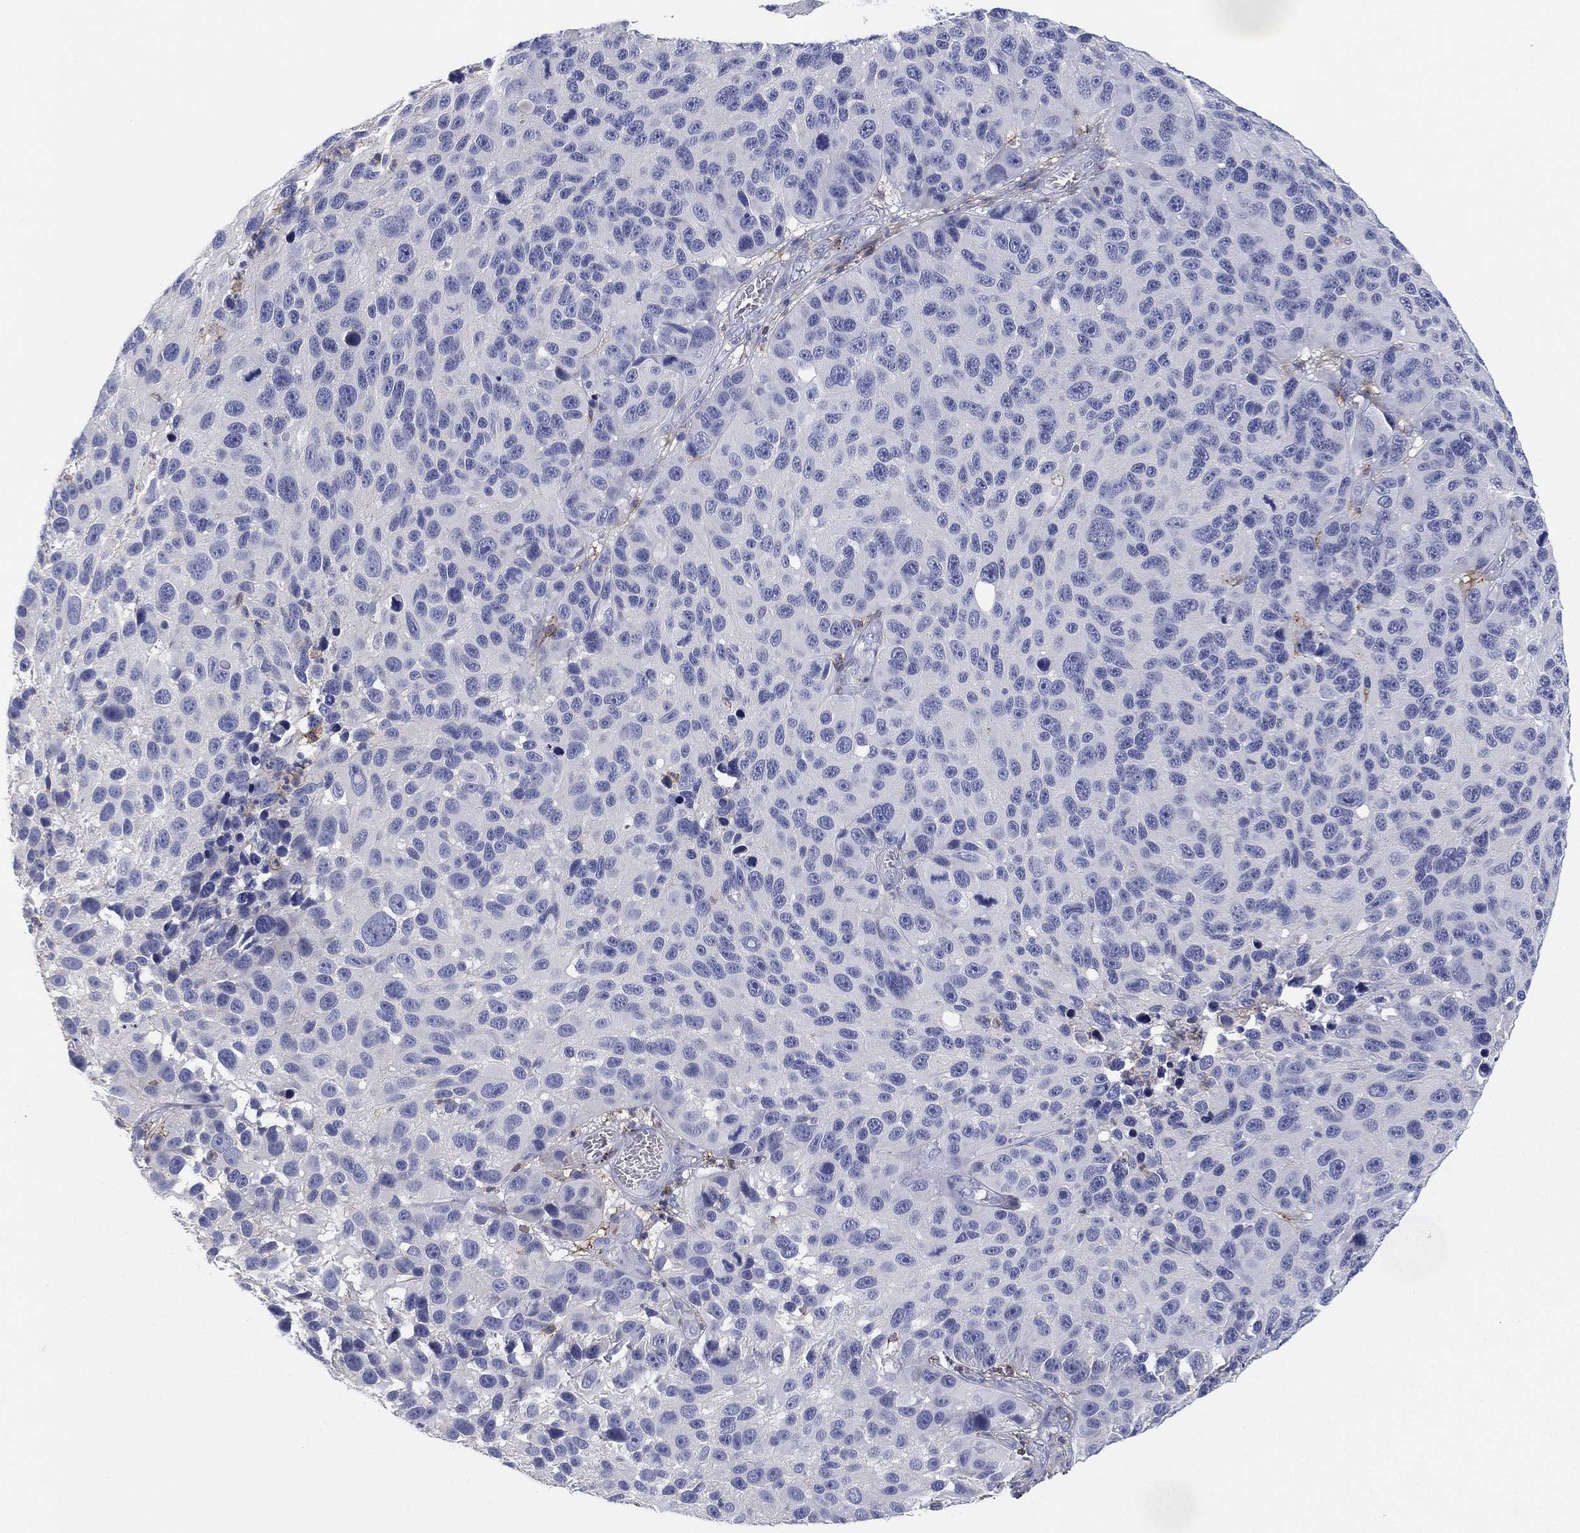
{"staining": {"intensity": "negative", "quantity": "none", "location": "none"}, "tissue": "melanoma", "cell_type": "Tumor cells", "image_type": "cancer", "snomed": [{"axis": "morphology", "description": "Malignant melanoma, NOS"}, {"axis": "topography", "description": "Skin"}], "caption": "IHC histopathology image of neoplastic tissue: malignant melanoma stained with DAB exhibits no significant protein staining in tumor cells. (DAB (3,3'-diaminobenzidine) immunohistochemistry visualized using brightfield microscopy, high magnification).", "gene": "SELPLG", "patient": {"sex": "male", "age": 53}}